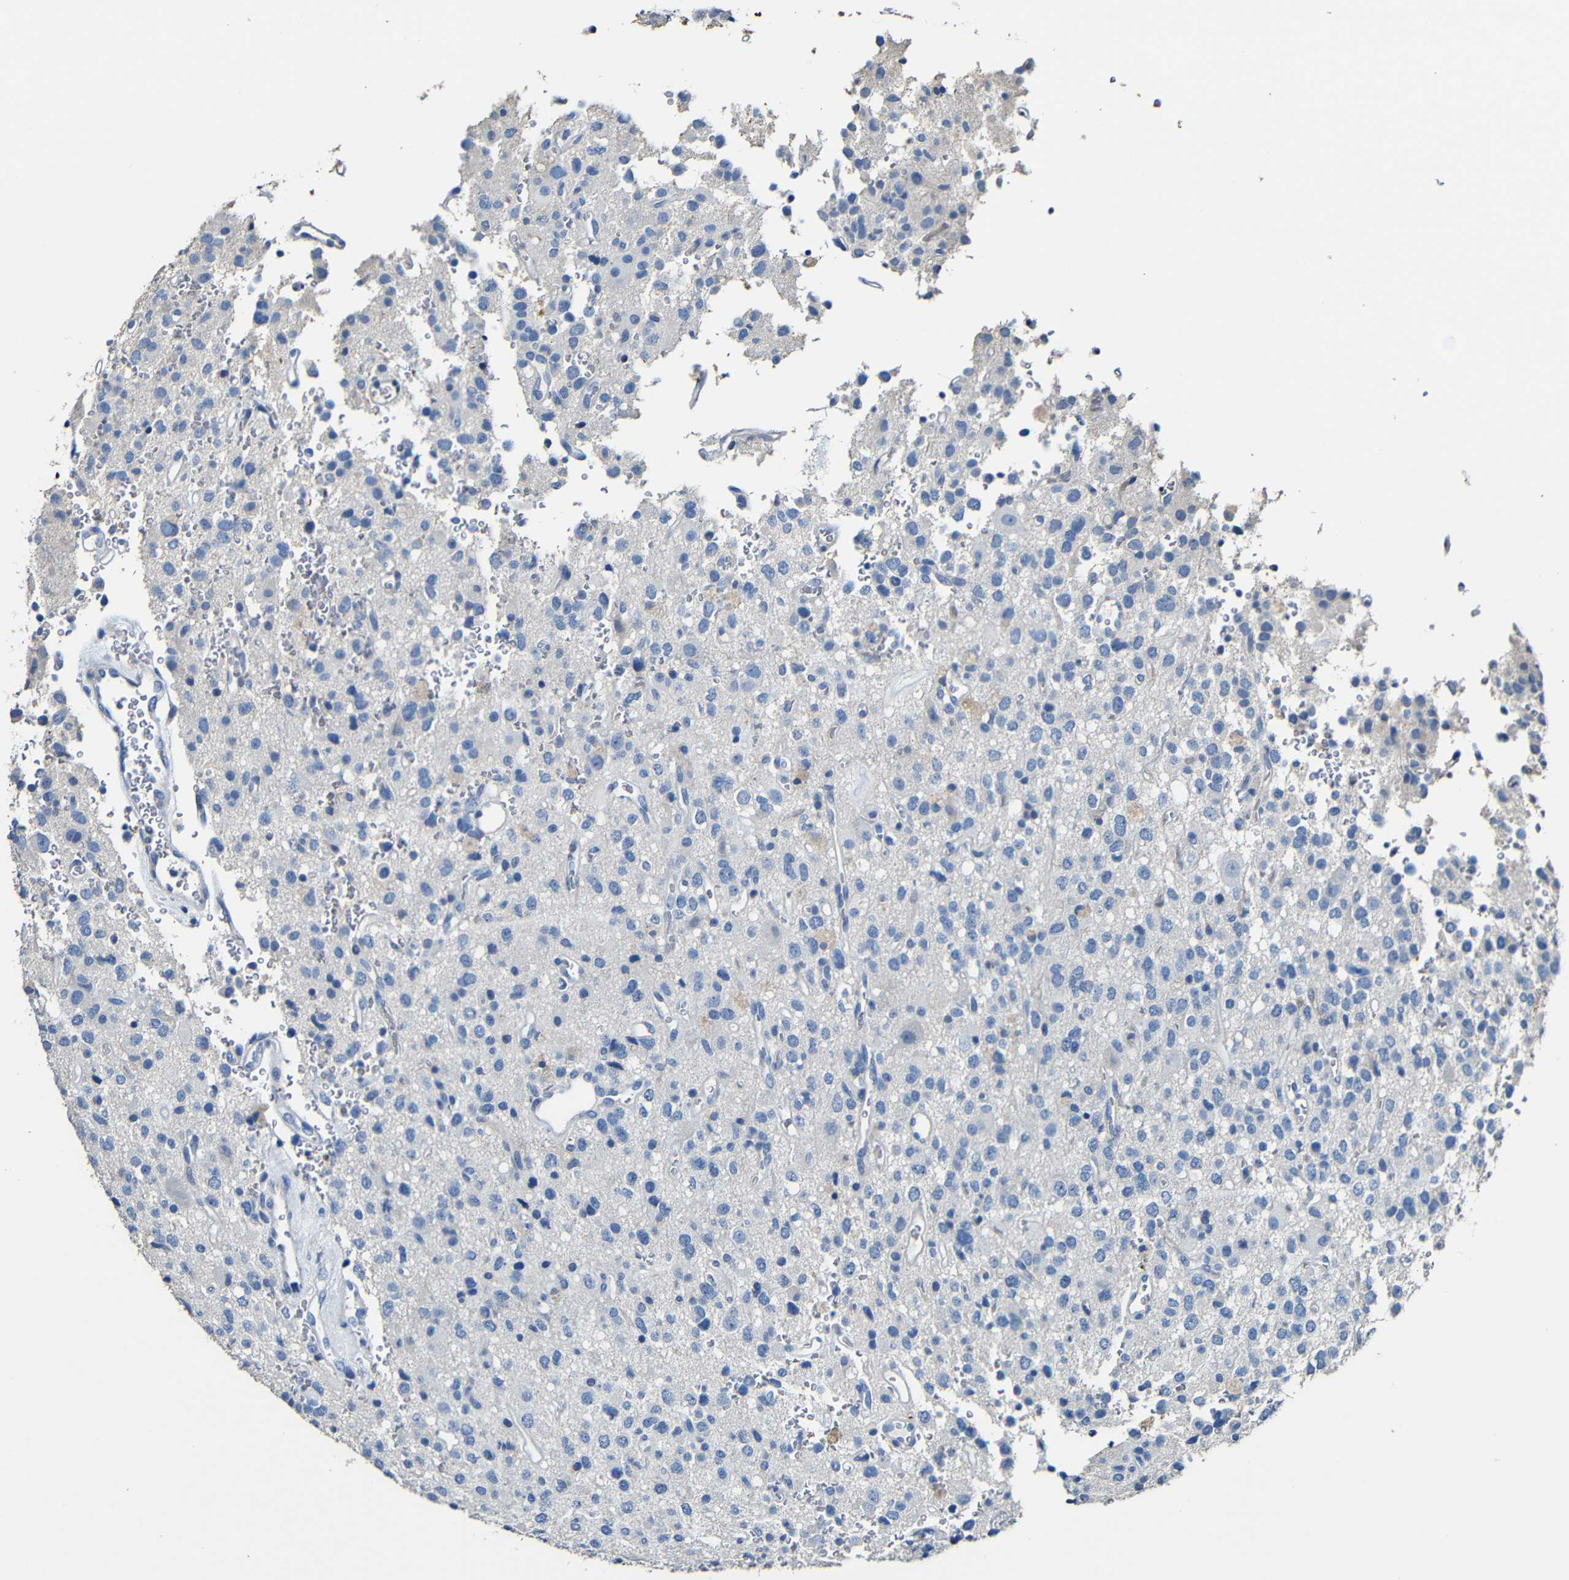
{"staining": {"intensity": "negative", "quantity": "none", "location": "none"}, "tissue": "glioma", "cell_type": "Tumor cells", "image_type": "cancer", "snomed": [{"axis": "morphology", "description": "Glioma, malignant, High grade"}, {"axis": "topography", "description": "Brain"}], "caption": "IHC of human malignant glioma (high-grade) demonstrates no positivity in tumor cells.", "gene": "ACKR2", "patient": {"sex": "male", "age": 47}}